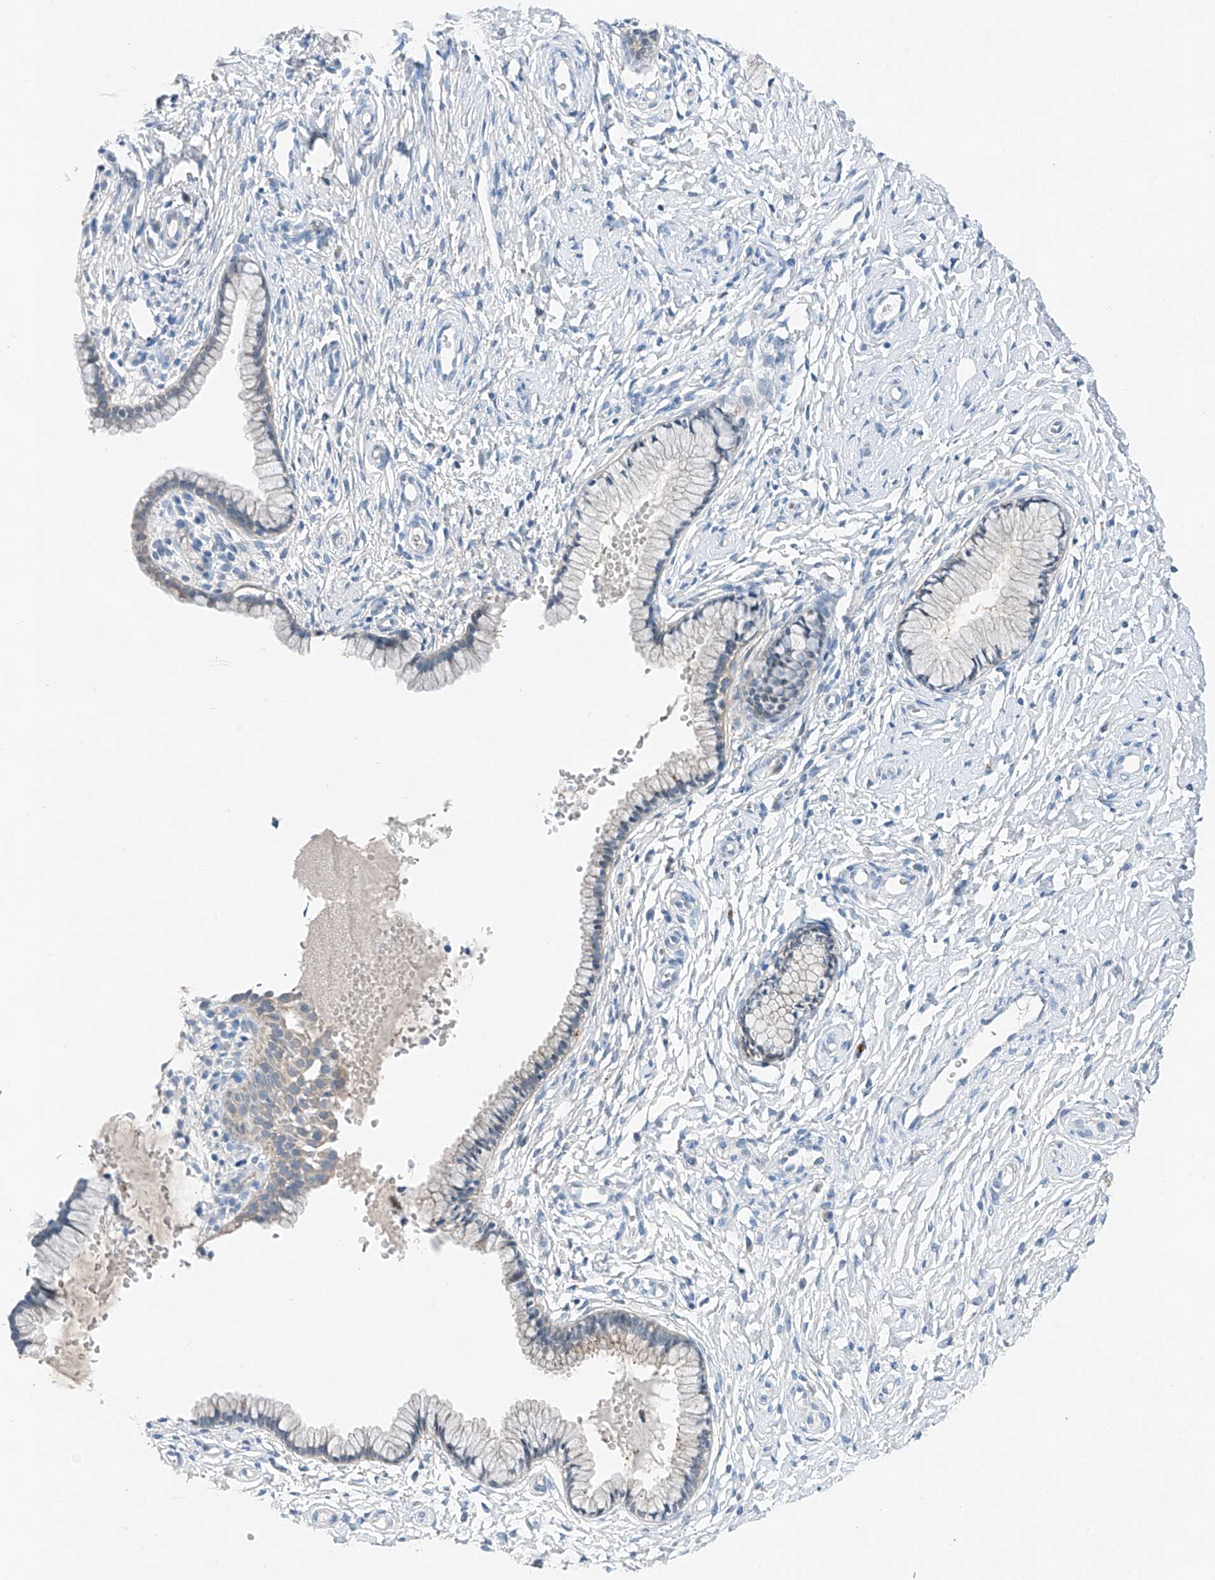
{"staining": {"intensity": "negative", "quantity": "none", "location": "none"}, "tissue": "cervix", "cell_type": "Glandular cells", "image_type": "normal", "snomed": [{"axis": "morphology", "description": "Normal tissue, NOS"}, {"axis": "topography", "description": "Cervix"}], "caption": "IHC of benign human cervix demonstrates no positivity in glandular cells.", "gene": "MDGA1", "patient": {"sex": "female", "age": 33}}